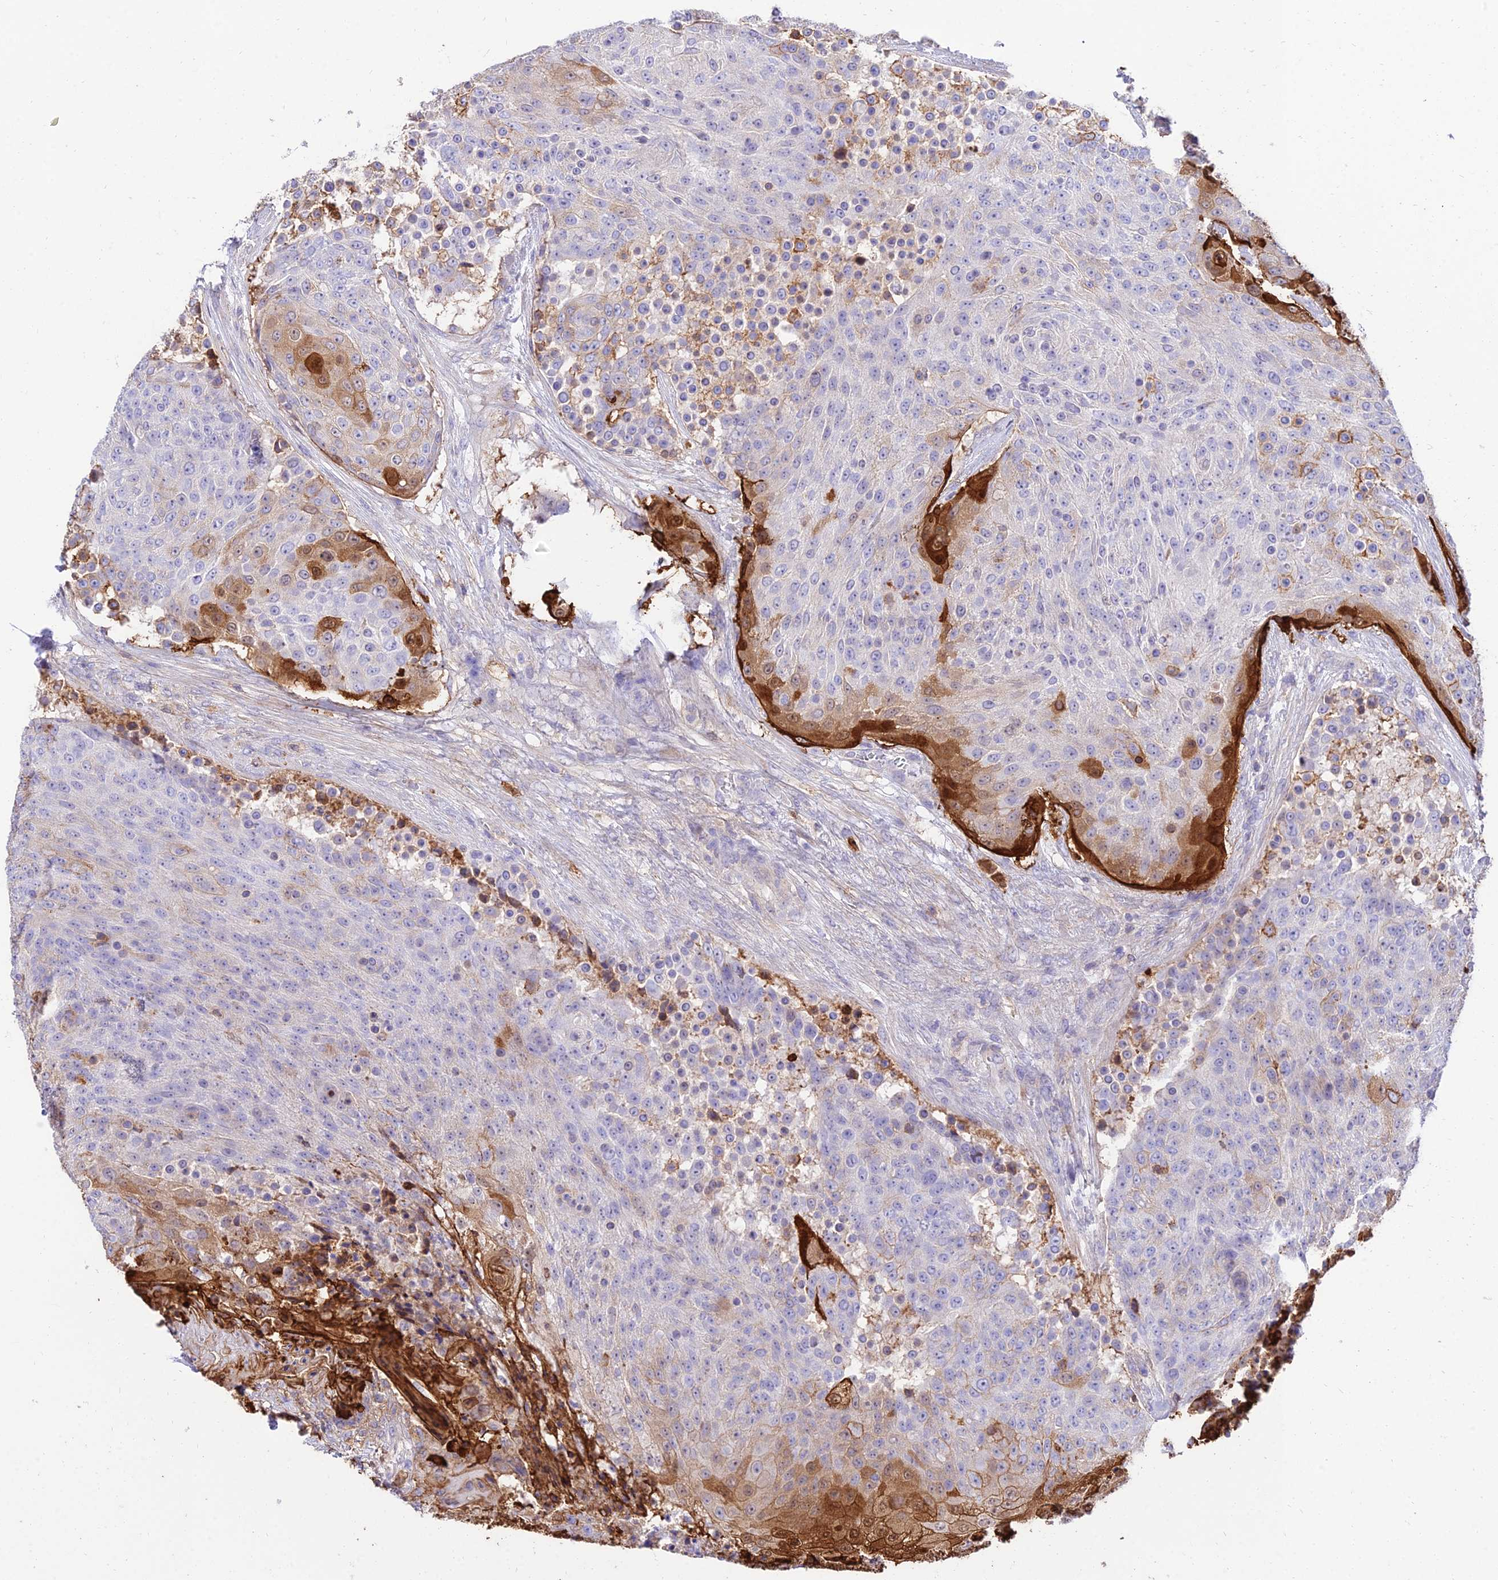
{"staining": {"intensity": "moderate", "quantity": "<25%", "location": "cytoplasmic/membranous"}, "tissue": "urothelial cancer", "cell_type": "Tumor cells", "image_type": "cancer", "snomed": [{"axis": "morphology", "description": "Urothelial carcinoma, High grade"}, {"axis": "topography", "description": "Urinary bladder"}], "caption": "Human urothelial cancer stained with a protein marker shows moderate staining in tumor cells.", "gene": "SREK1IP1", "patient": {"sex": "female", "age": 63}}